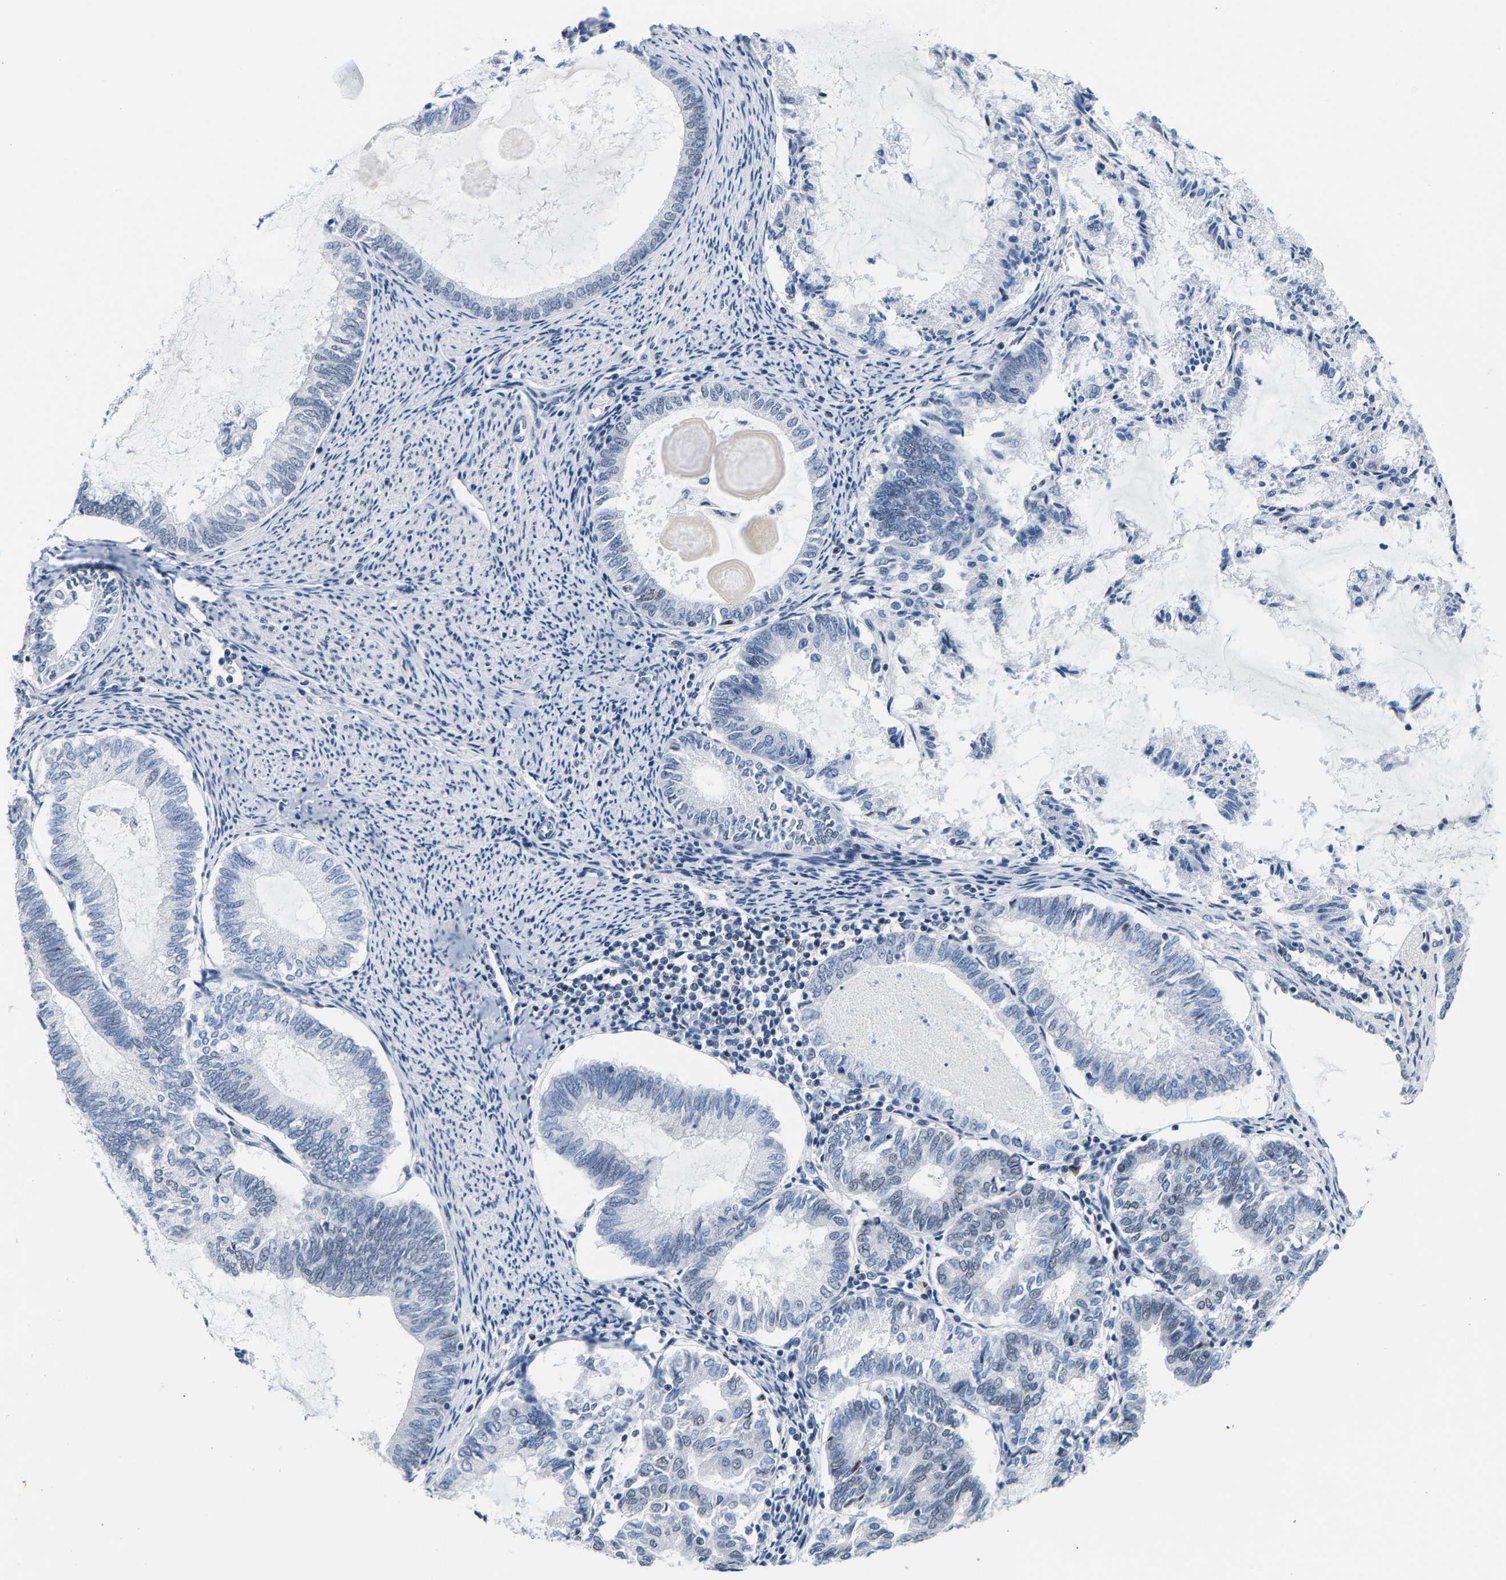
{"staining": {"intensity": "negative", "quantity": "none", "location": "none"}, "tissue": "endometrial cancer", "cell_type": "Tumor cells", "image_type": "cancer", "snomed": [{"axis": "morphology", "description": "Adenocarcinoma, NOS"}, {"axis": "topography", "description": "Endometrium"}], "caption": "Human adenocarcinoma (endometrial) stained for a protein using immunohistochemistry displays no positivity in tumor cells.", "gene": "SETD1B", "patient": {"sex": "female", "age": 86}}